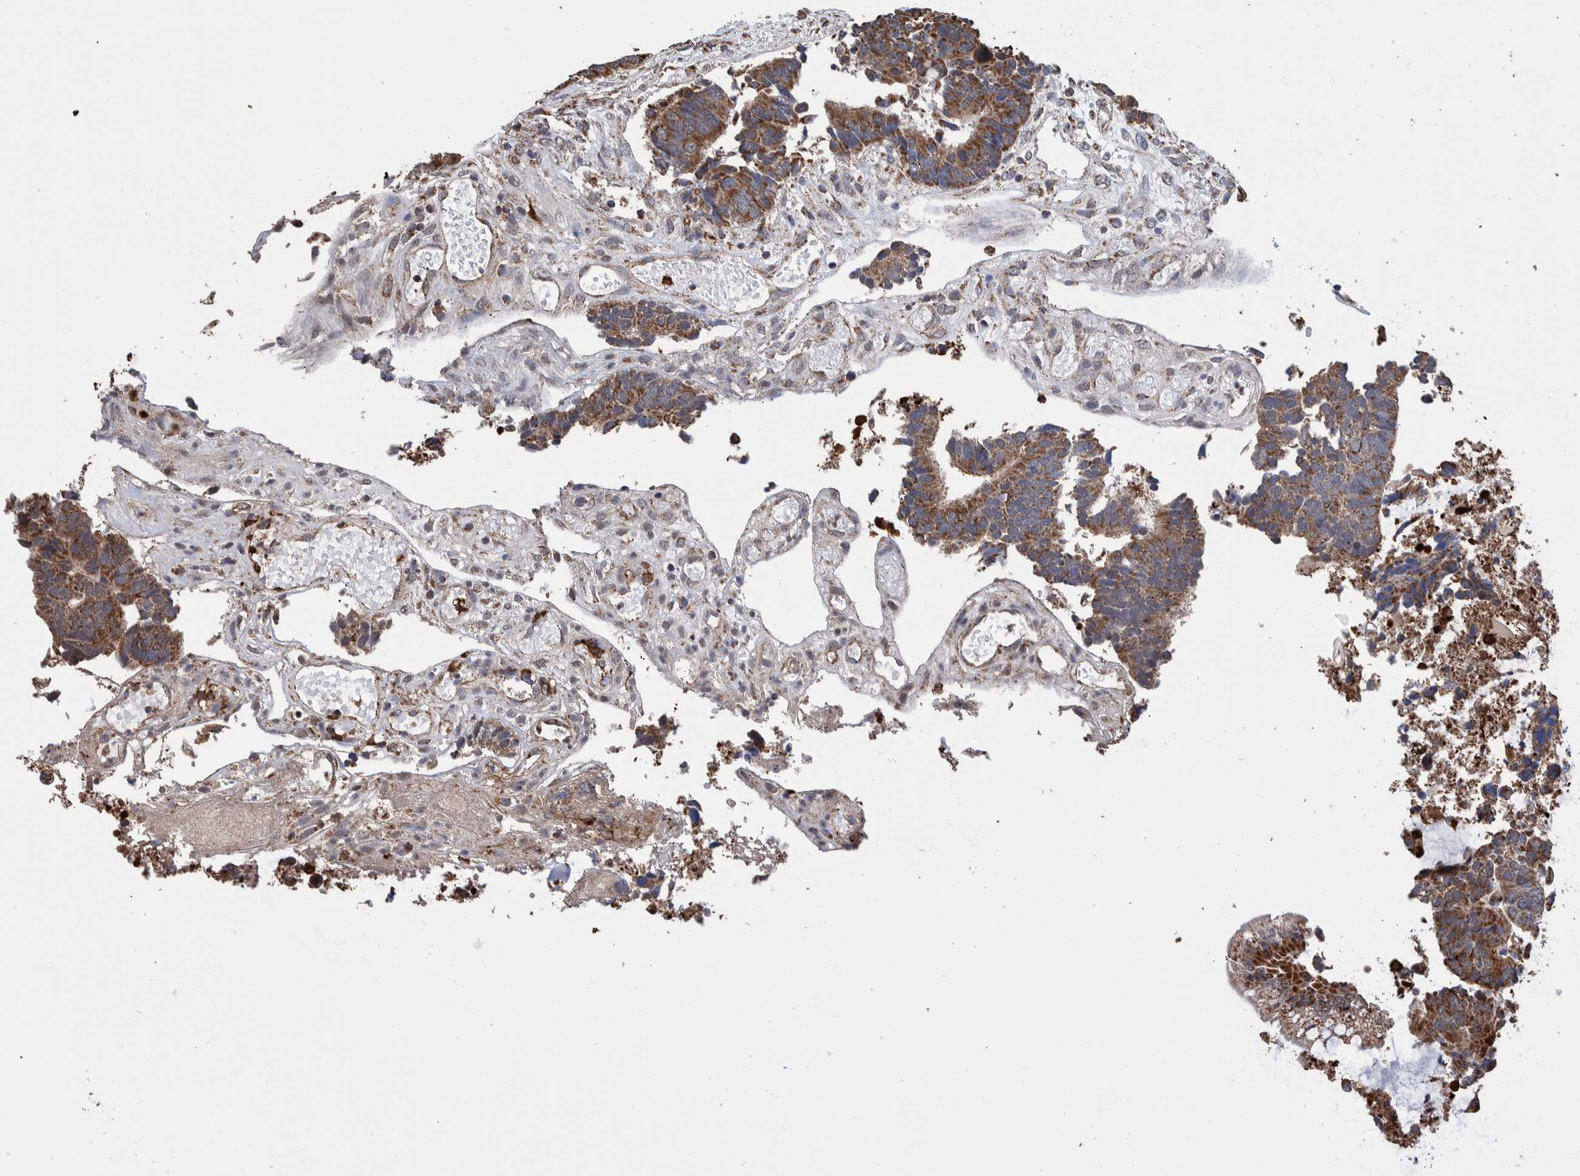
{"staining": {"intensity": "moderate", "quantity": ">75%", "location": "cytoplasmic/membranous"}, "tissue": "colorectal cancer", "cell_type": "Tumor cells", "image_type": "cancer", "snomed": [{"axis": "morphology", "description": "Adenocarcinoma, NOS"}, {"axis": "topography", "description": "Rectum"}], "caption": "A histopathology image of adenocarcinoma (colorectal) stained for a protein demonstrates moderate cytoplasmic/membranous brown staining in tumor cells. The protein is shown in brown color, while the nuclei are stained blue.", "gene": "DECR1", "patient": {"sex": "male", "age": 84}}